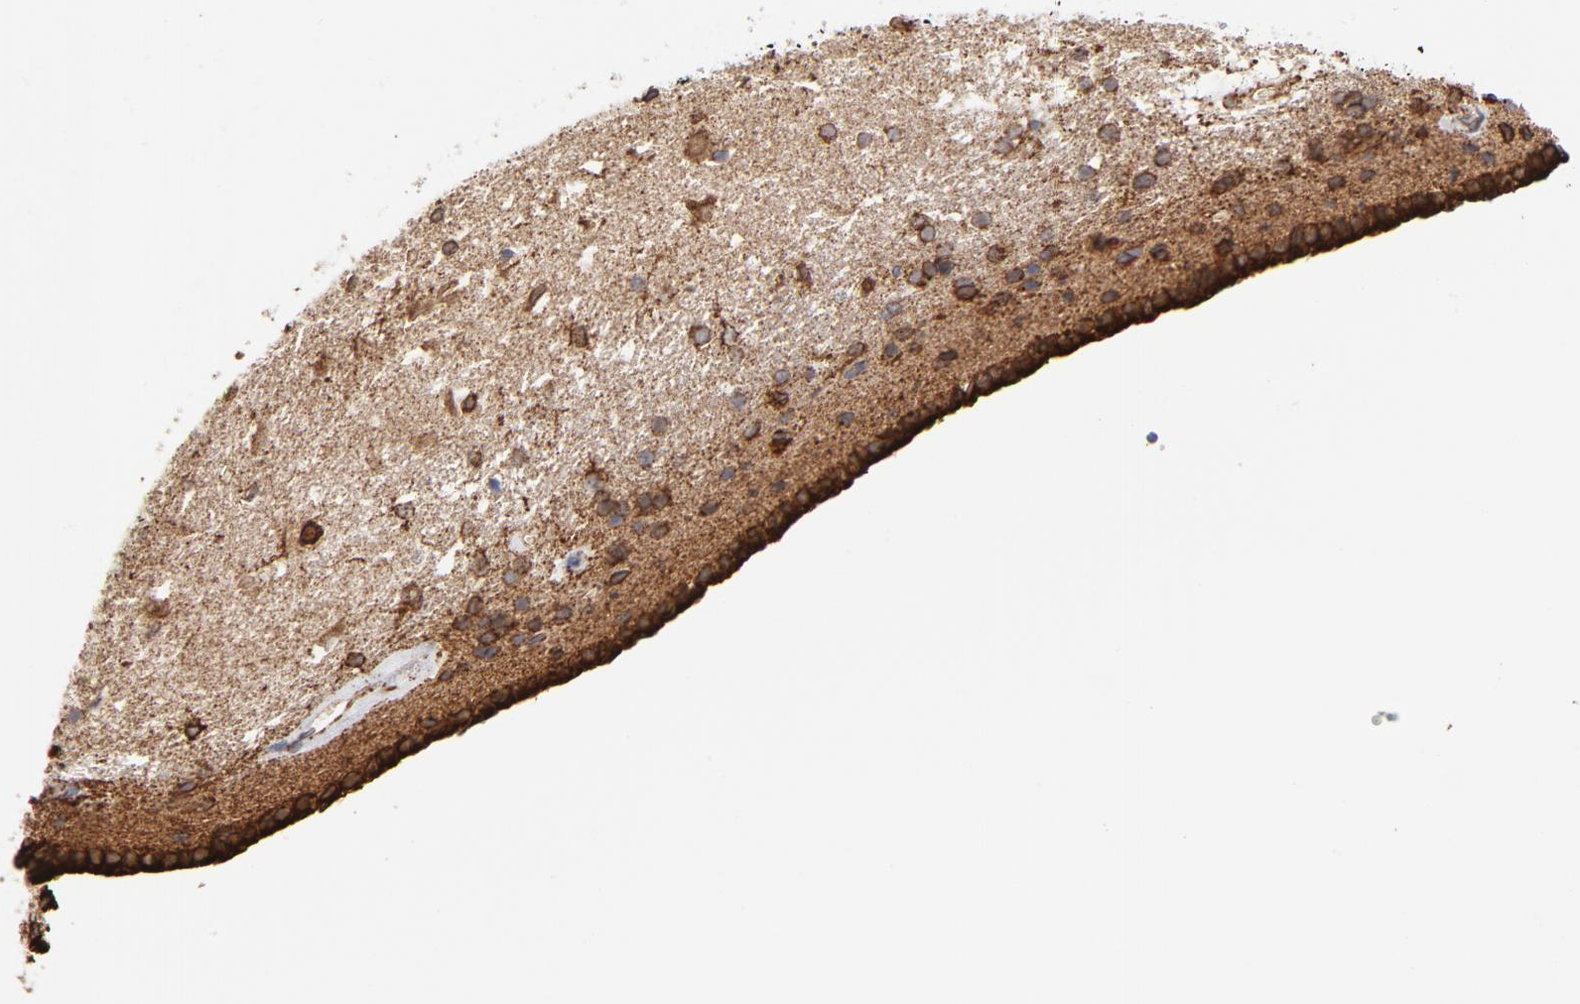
{"staining": {"intensity": "strong", "quantity": ">75%", "location": "cytoplasmic/membranous"}, "tissue": "caudate", "cell_type": "Glial cells", "image_type": "normal", "snomed": [{"axis": "morphology", "description": "Normal tissue, NOS"}, {"axis": "topography", "description": "Lateral ventricle wall"}], "caption": "Immunohistochemical staining of normal human caudate displays >75% levels of strong cytoplasmic/membranous protein positivity in approximately >75% of glial cells.", "gene": "CANX", "patient": {"sex": "female", "age": 19}}